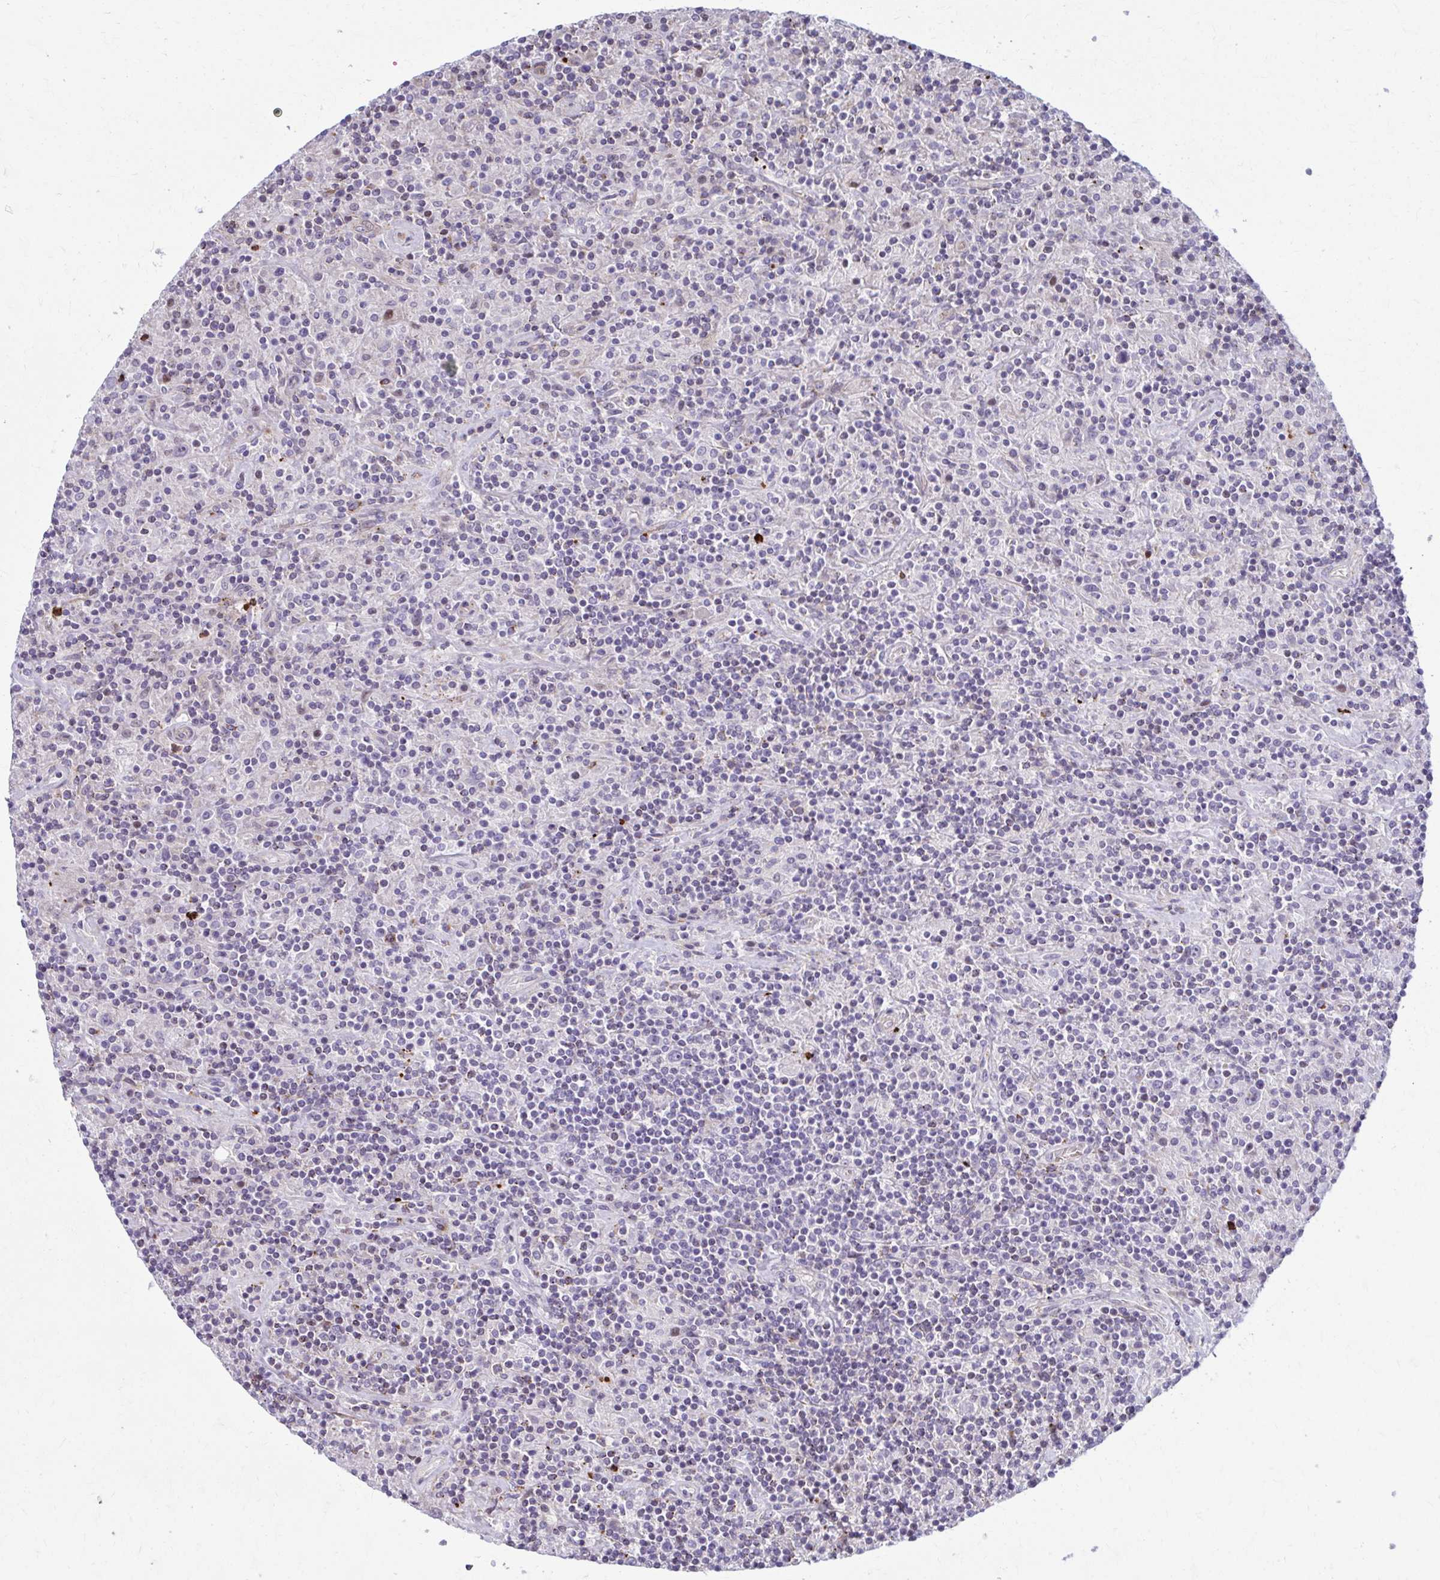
{"staining": {"intensity": "negative", "quantity": "none", "location": "none"}, "tissue": "lymphoma", "cell_type": "Tumor cells", "image_type": "cancer", "snomed": [{"axis": "morphology", "description": "Hodgkin's disease, NOS"}, {"axis": "topography", "description": "Lymph node"}], "caption": "IHC of human lymphoma reveals no staining in tumor cells. The staining was performed using DAB (3,3'-diaminobenzidine) to visualize the protein expression in brown, while the nuclei were stained in blue with hematoxylin (Magnification: 20x).", "gene": "LRRC4B", "patient": {"sex": "male", "age": 70}}